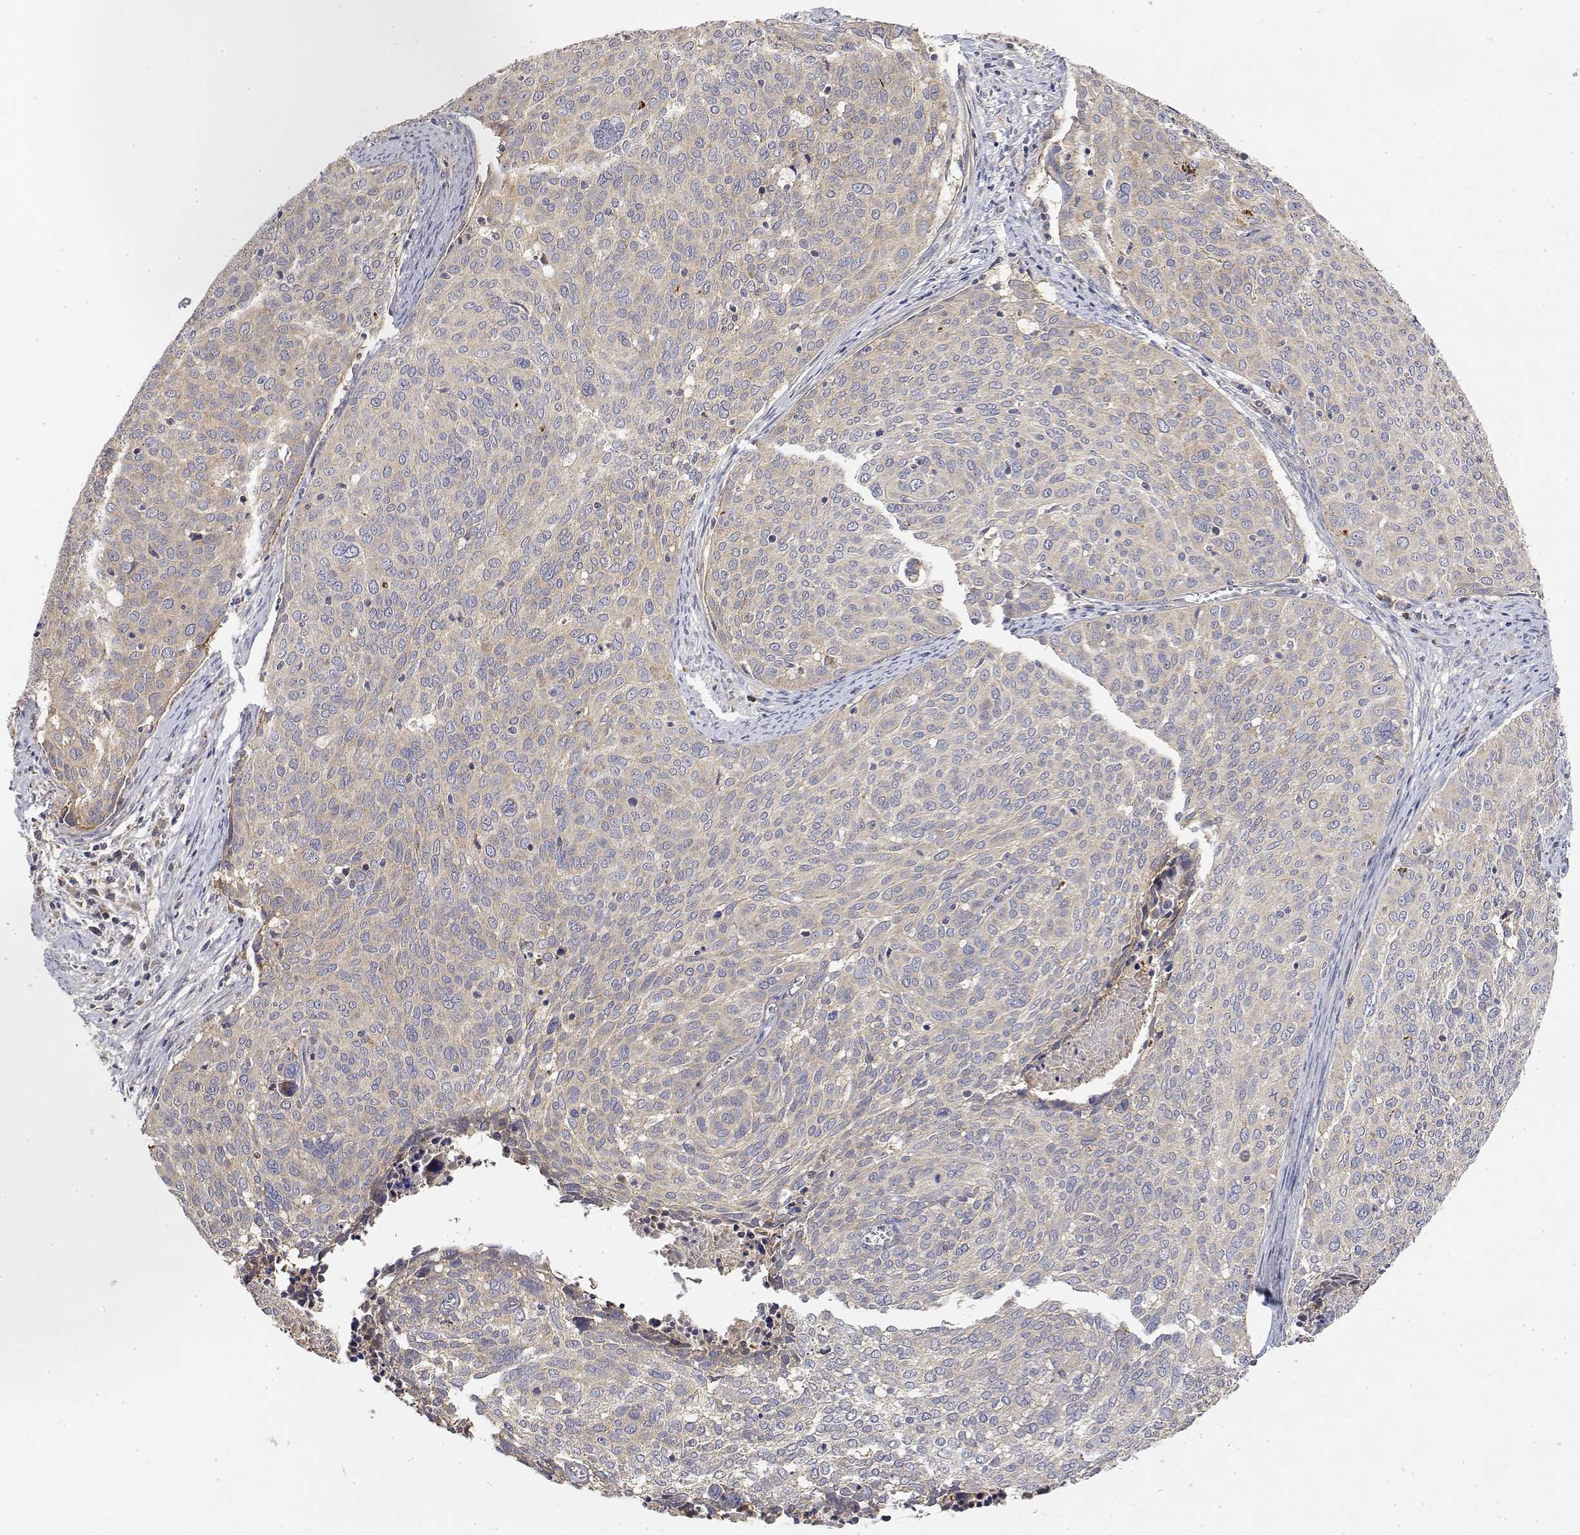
{"staining": {"intensity": "negative", "quantity": "none", "location": "none"}, "tissue": "cervical cancer", "cell_type": "Tumor cells", "image_type": "cancer", "snomed": [{"axis": "morphology", "description": "Squamous cell carcinoma, NOS"}, {"axis": "topography", "description": "Cervix"}], "caption": "Tumor cells show no significant staining in squamous cell carcinoma (cervical).", "gene": "LONRF3", "patient": {"sex": "female", "age": 39}}